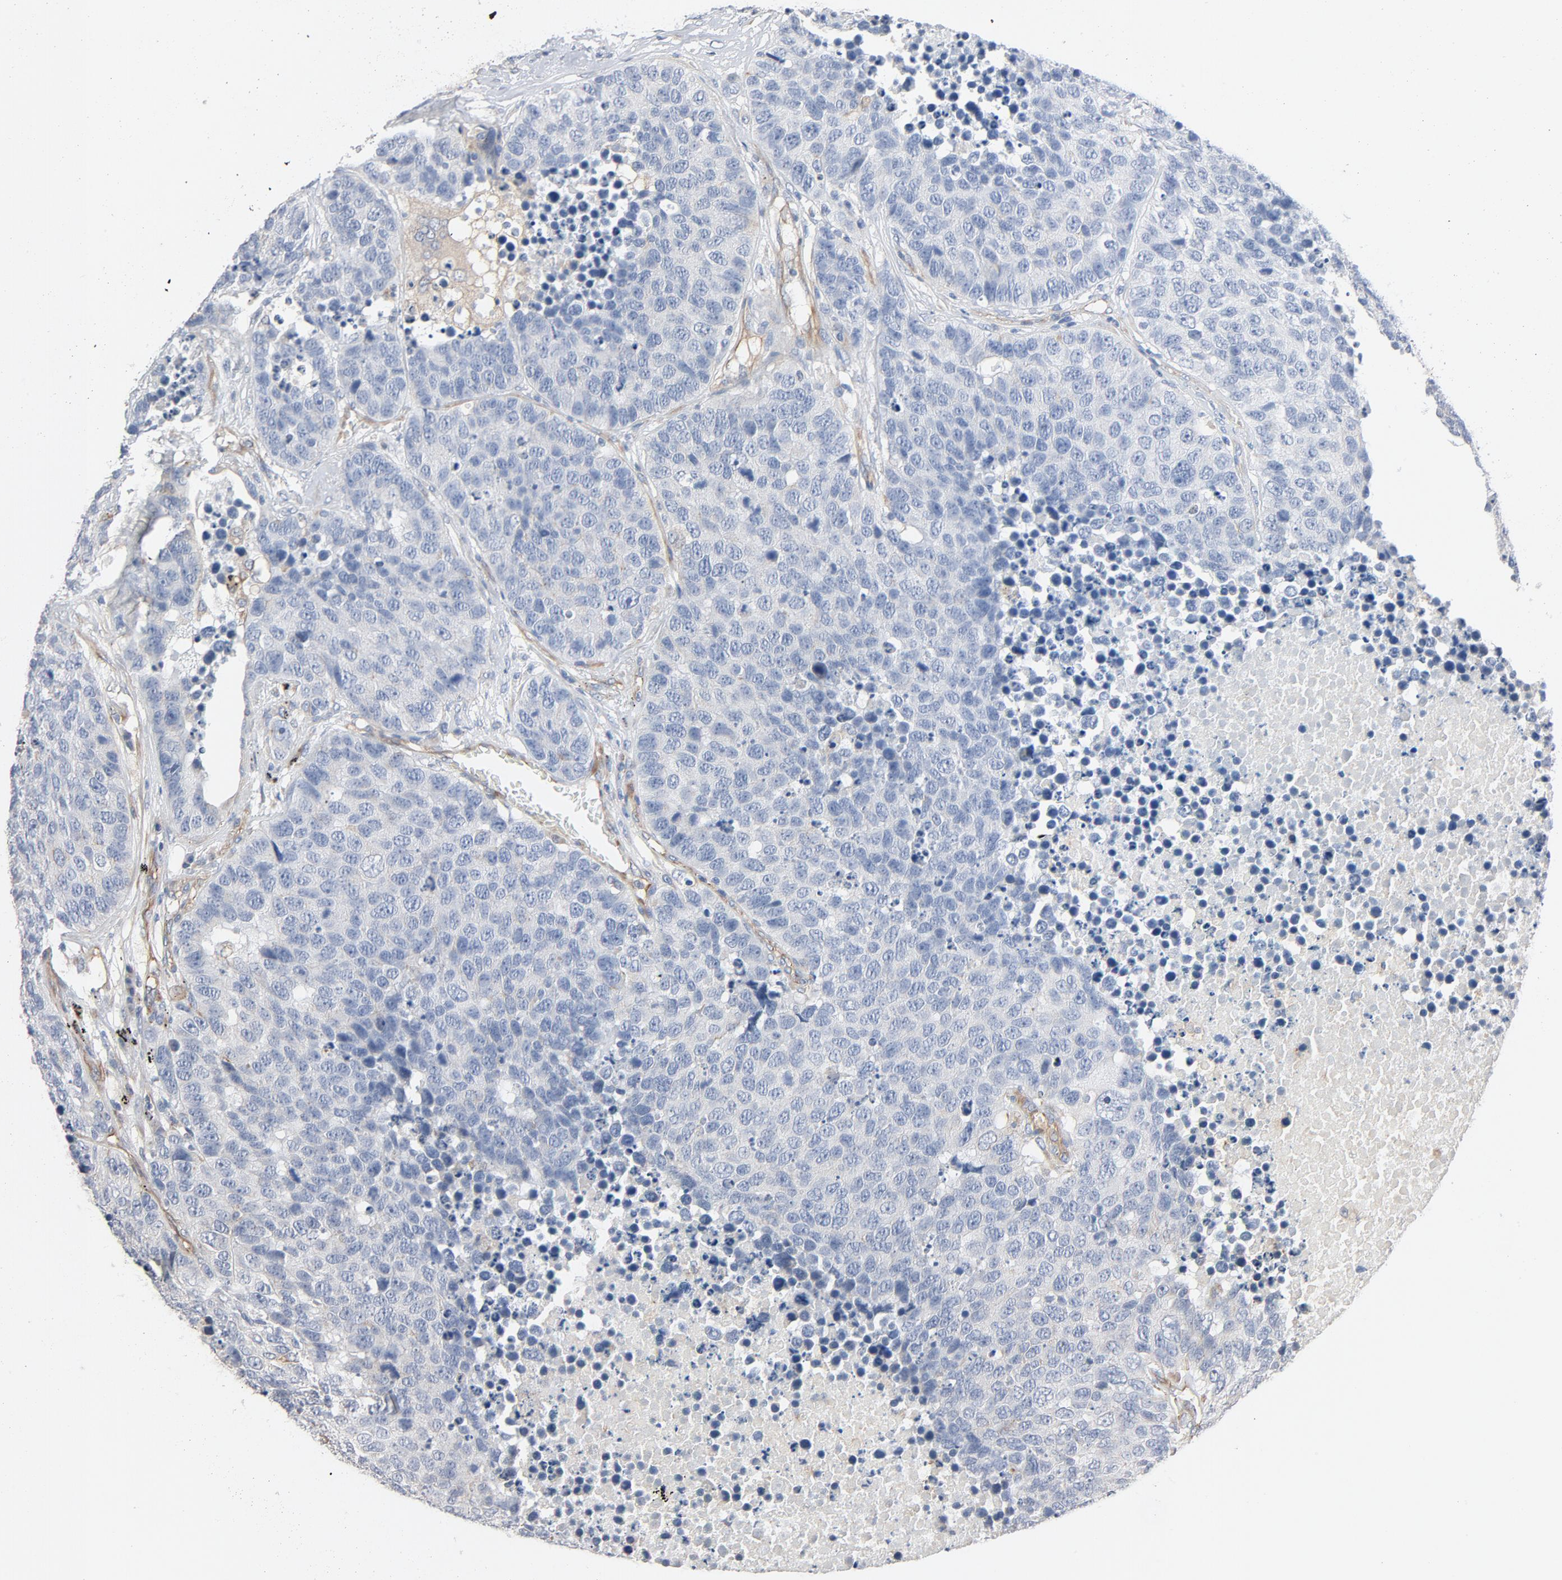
{"staining": {"intensity": "negative", "quantity": "none", "location": "none"}, "tissue": "carcinoid", "cell_type": "Tumor cells", "image_type": "cancer", "snomed": [{"axis": "morphology", "description": "Carcinoid, malignant, NOS"}, {"axis": "topography", "description": "Lung"}], "caption": "Immunohistochemistry photomicrograph of neoplastic tissue: human malignant carcinoid stained with DAB (3,3'-diaminobenzidine) displays no significant protein expression in tumor cells.", "gene": "TRIOBP", "patient": {"sex": "male", "age": 60}}